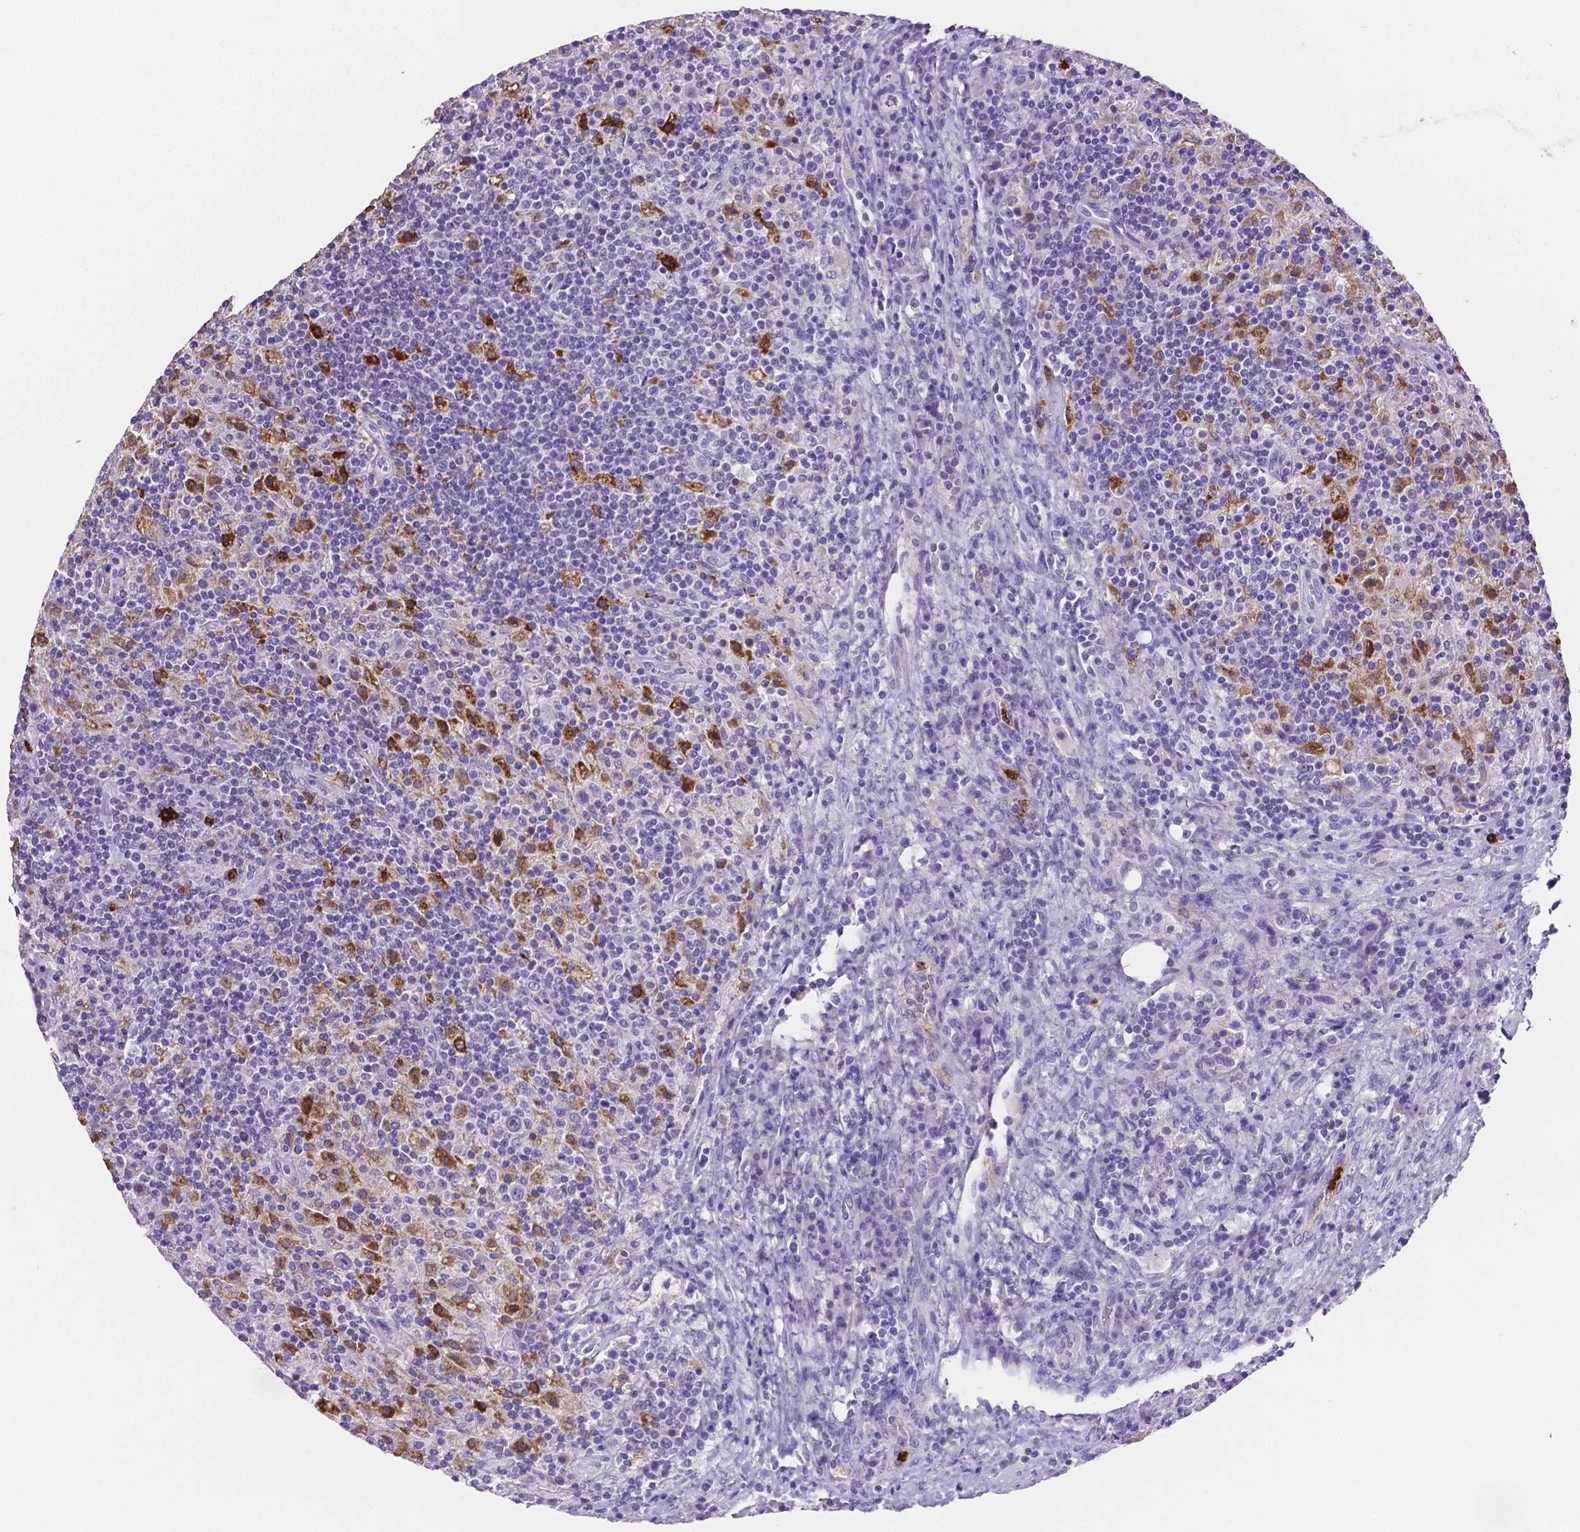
{"staining": {"intensity": "negative", "quantity": "none", "location": "none"}, "tissue": "lymphoma", "cell_type": "Tumor cells", "image_type": "cancer", "snomed": [{"axis": "morphology", "description": "Hodgkin's disease, NOS"}, {"axis": "topography", "description": "Lymph node"}], "caption": "Hodgkin's disease was stained to show a protein in brown. There is no significant expression in tumor cells. Brightfield microscopy of immunohistochemistry stained with DAB (3,3'-diaminobenzidine) (brown) and hematoxylin (blue), captured at high magnification.", "gene": "MMP9", "patient": {"sex": "male", "age": 70}}